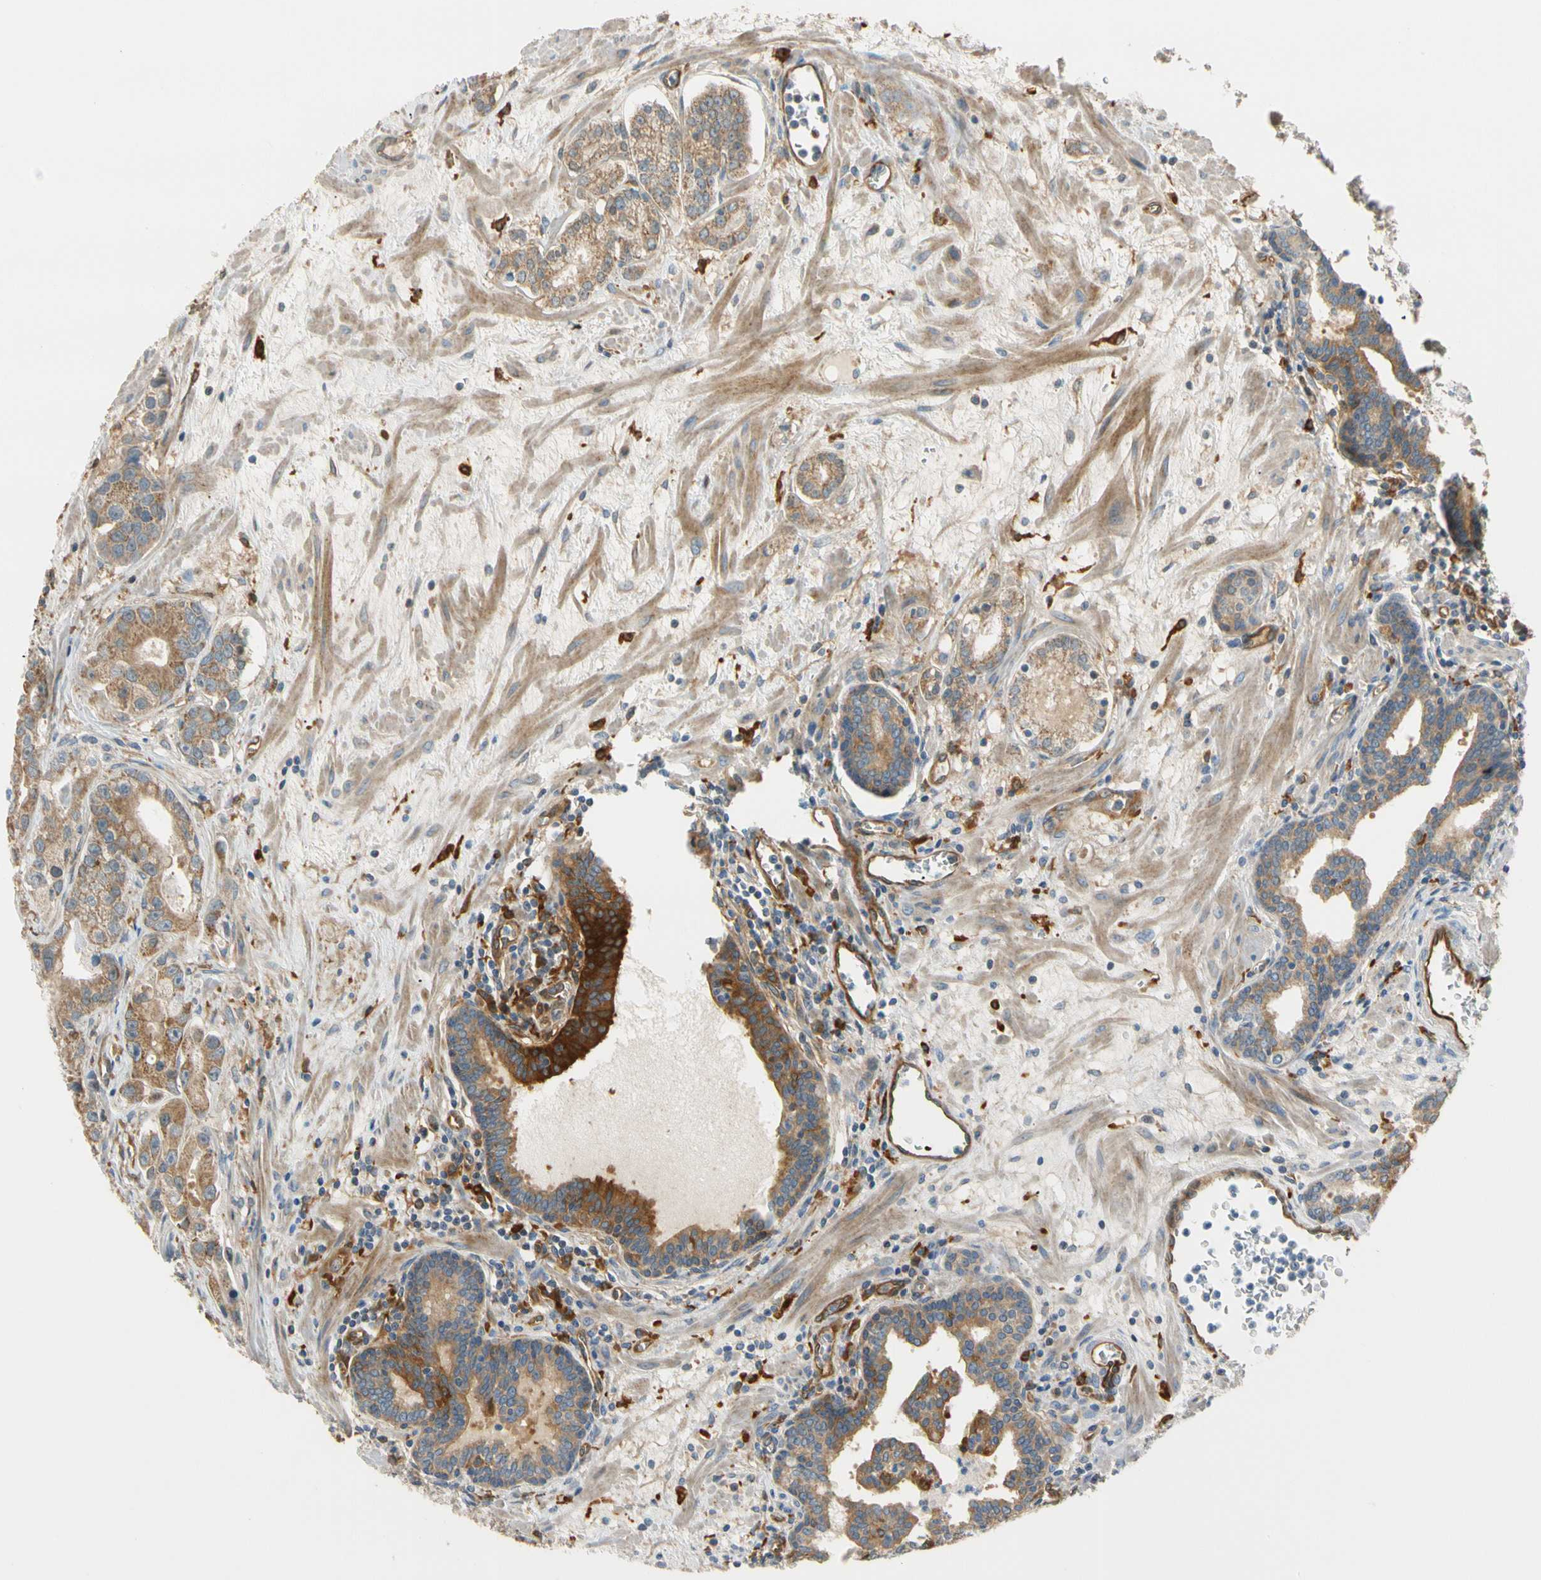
{"staining": {"intensity": "moderate", "quantity": ">75%", "location": "cytoplasmic/membranous"}, "tissue": "prostate cancer", "cell_type": "Tumor cells", "image_type": "cancer", "snomed": [{"axis": "morphology", "description": "Adenocarcinoma, Low grade"}, {"axis": "topography", "description": "Prostate"}], "caption": "Prostate low-grade adenocarcinoma stained with DAB immunohistochemistry (IHC) shows medium levels of moderate cytoplasmic/membranous staining in about >75% of tumor cells.", "gene": "PARP14", "patient": {"sex": "male", "age": 59}}